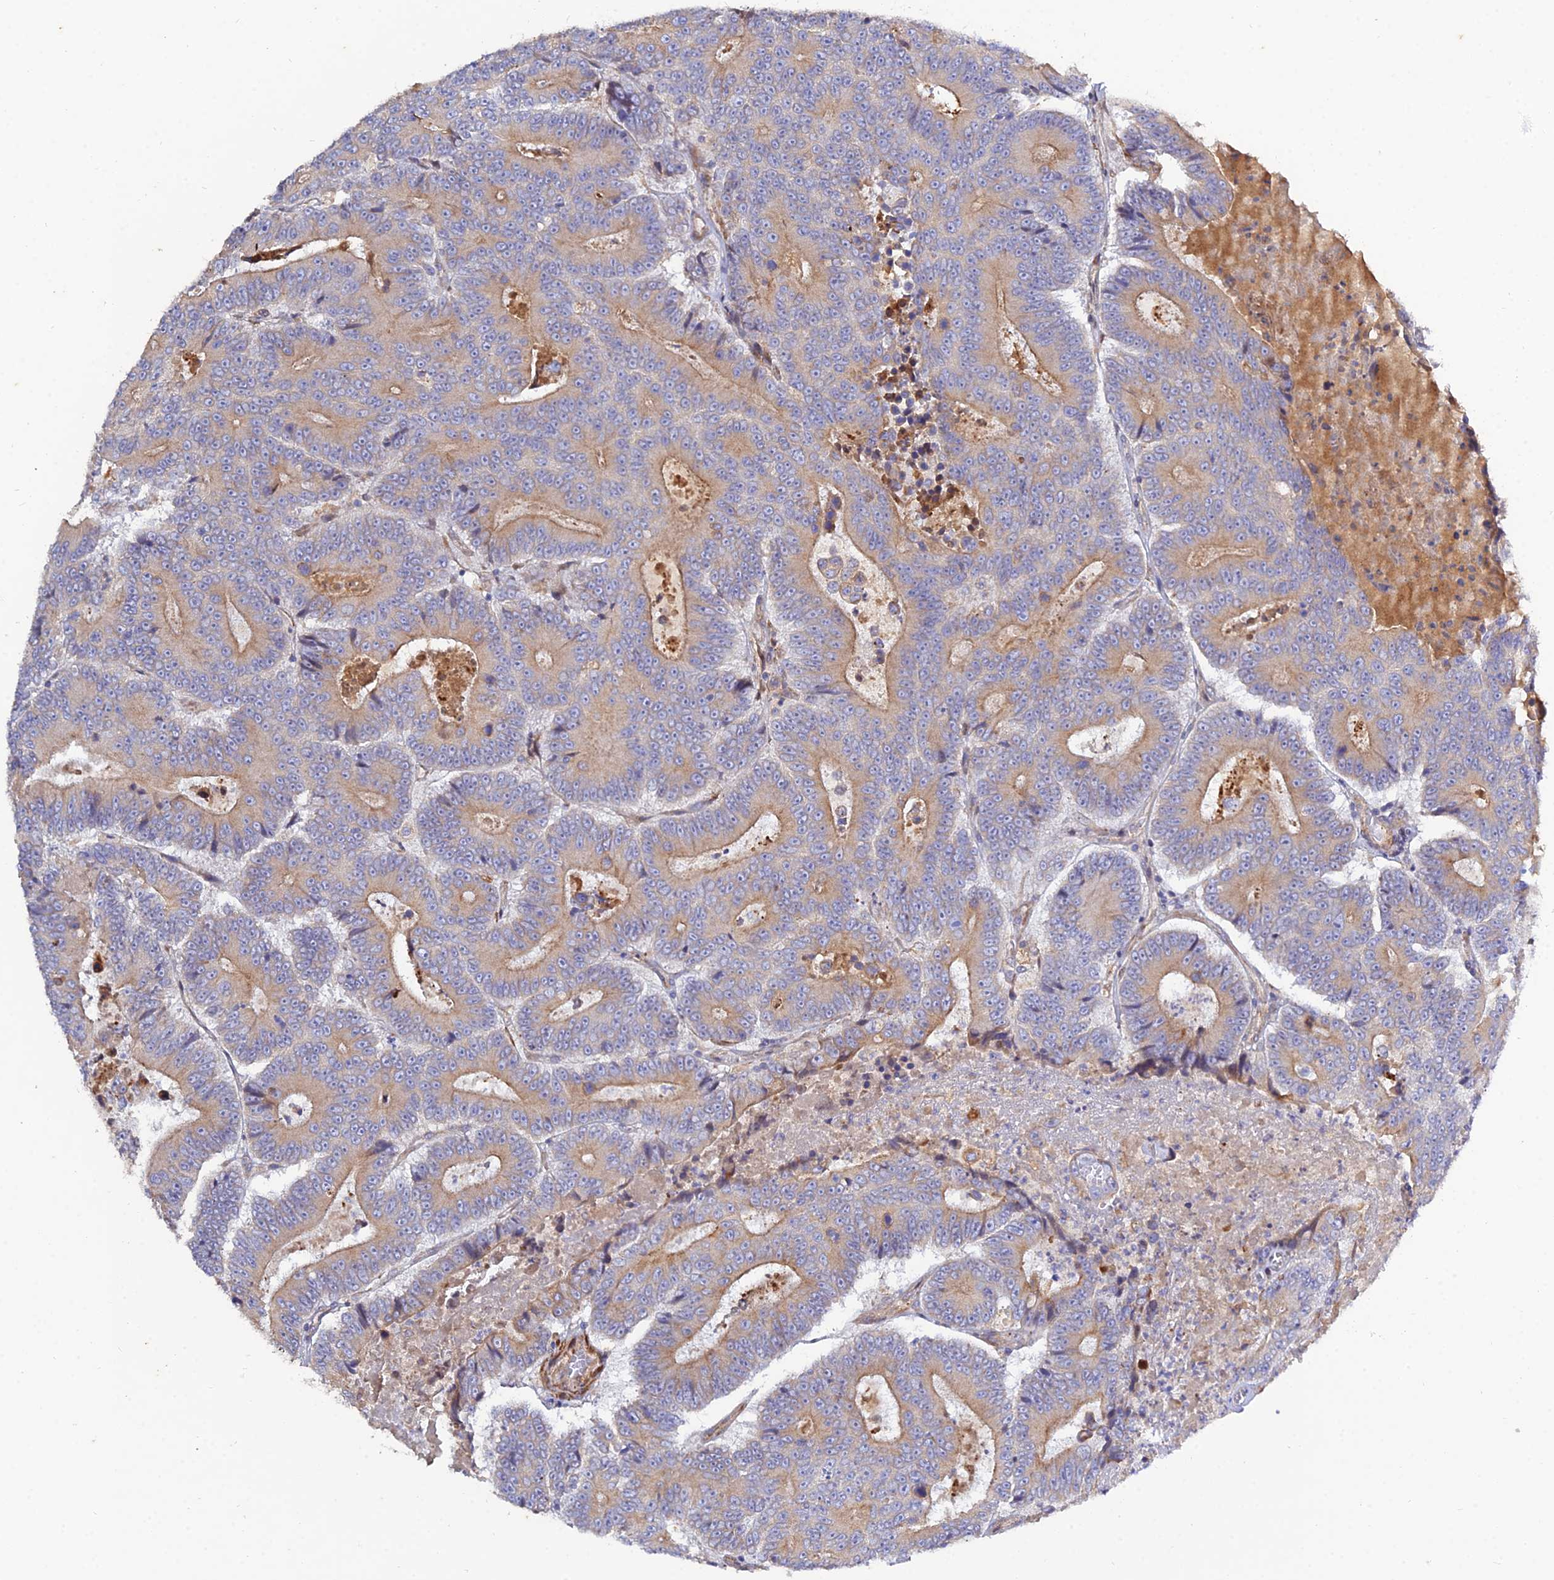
{"staining": {"intensity": "weak", "quantity": "25%-75%", "location": "cytoplasmic/membranous"}, "tissue": "colorectal cancer", "cell_type": "Tumor cells", "image_type": "cancer", "snomed": [{"axis": "morphology", "description": "Adenocarcinoma, NOS"}, {"axis": "topography", "description": "Colon"}], "caption": "Immunohistochemical staining of colorectal cancer (adenocarcinoma) shows low levels of weak cytoplasmic/membranous expression in about 25%-75% of tumor cells.", "gene": "ARL6IP1", "patient": {"sex": "male", "age": 83}}